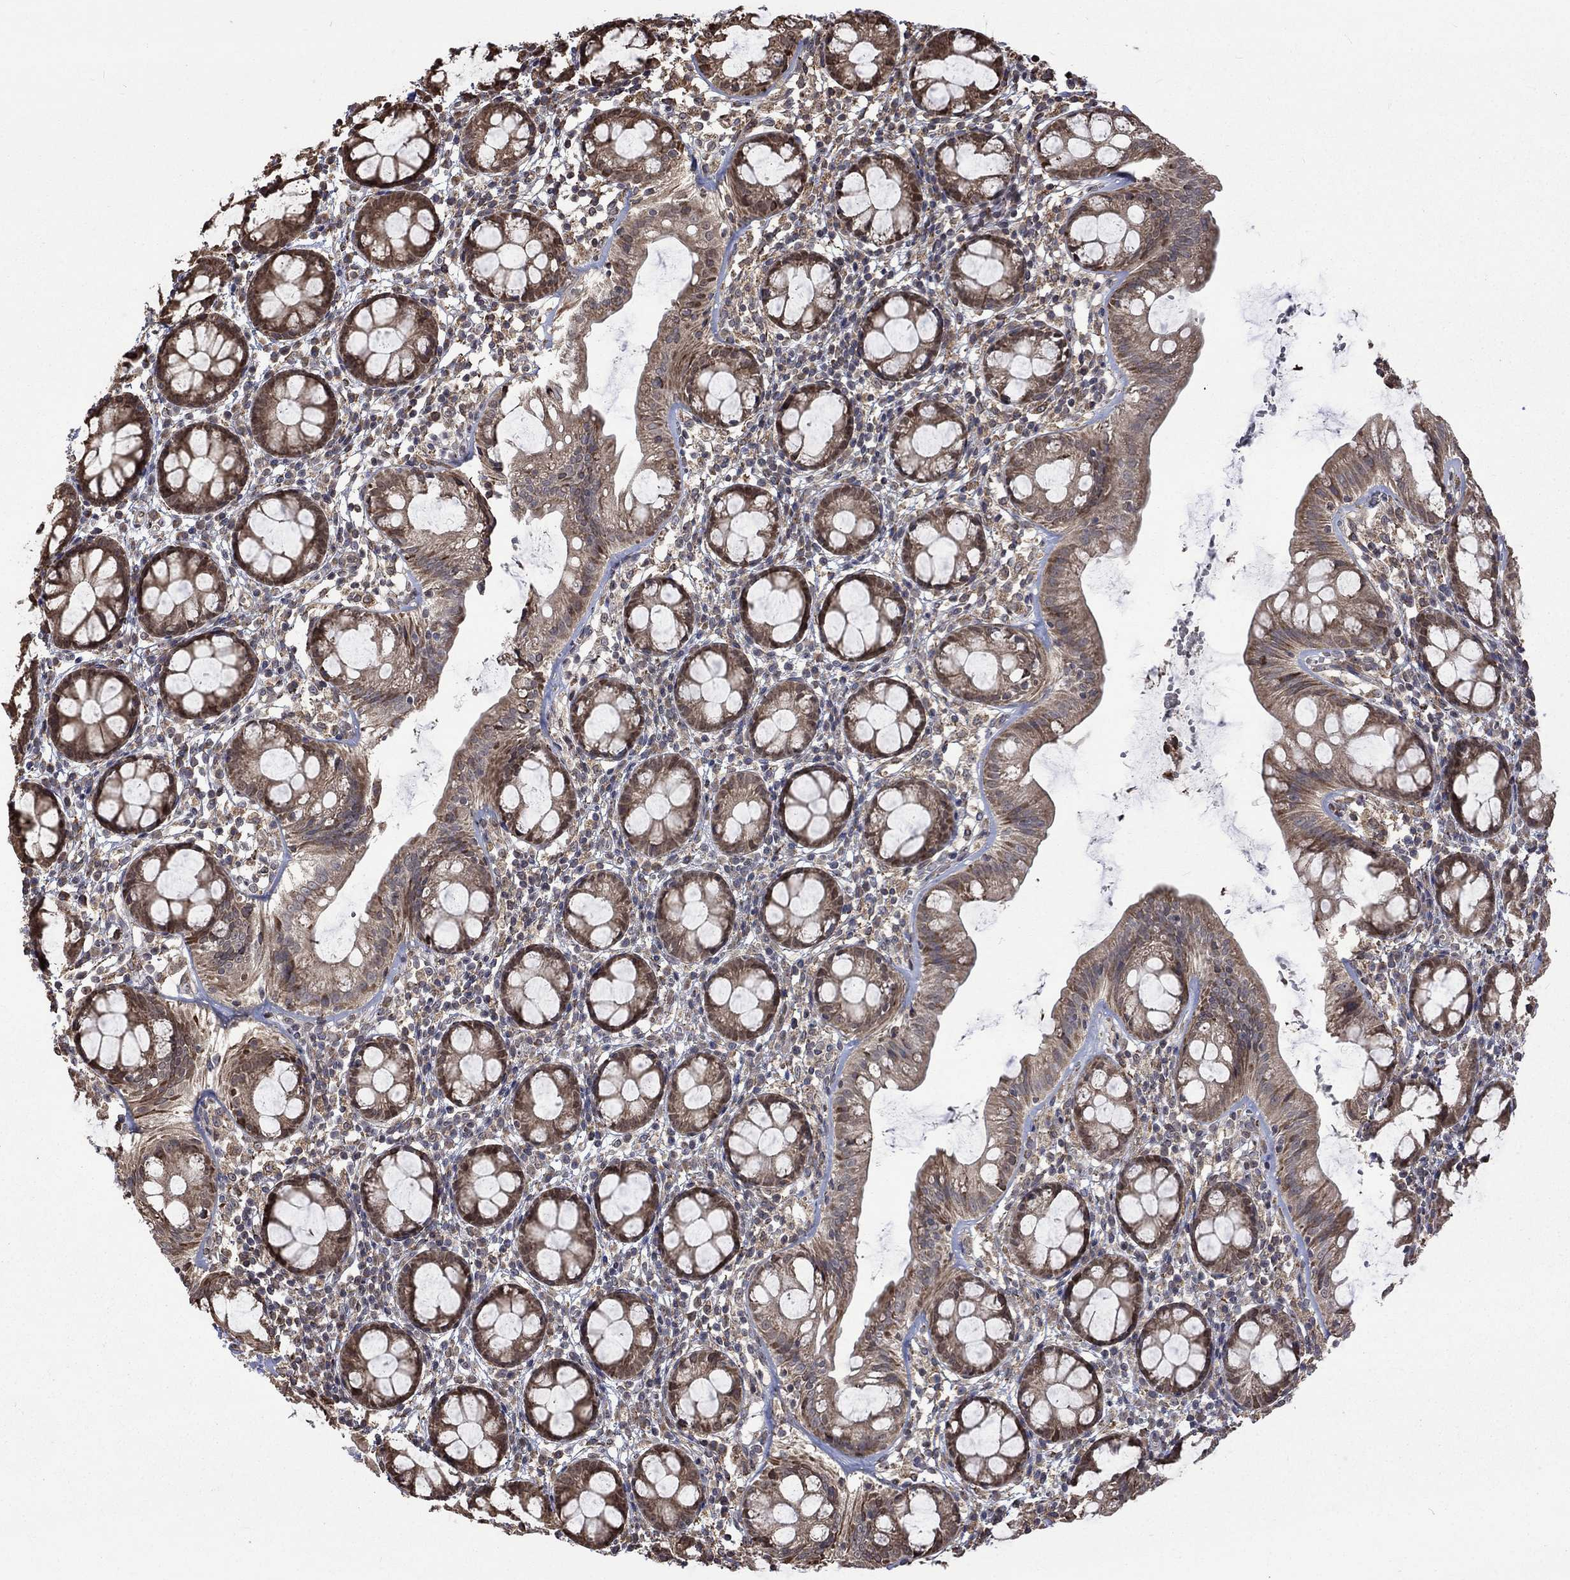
{"staining": {"intensity": "moderate", "quantity": "25%-75%", "location": "cytoplasmic/membranous"}, "tissue": "rectum", "cell_type": "Glandular cells", "image_type": "normal", "snomed": [{"axis": "morphology", "description": "Normal tissue, NOS"}, {"axis": "topography", "description": "Rectum"}], "caption": "IHC micrograph of unremarkable human rectum stained for a protein (brown), which reveals medium levels of moderate cytoplasmic/membranous expression in approximately 25%-75% of glandular cells.", "gene": "ESRRA", "patient": {"sex": "male", "age": 57}}